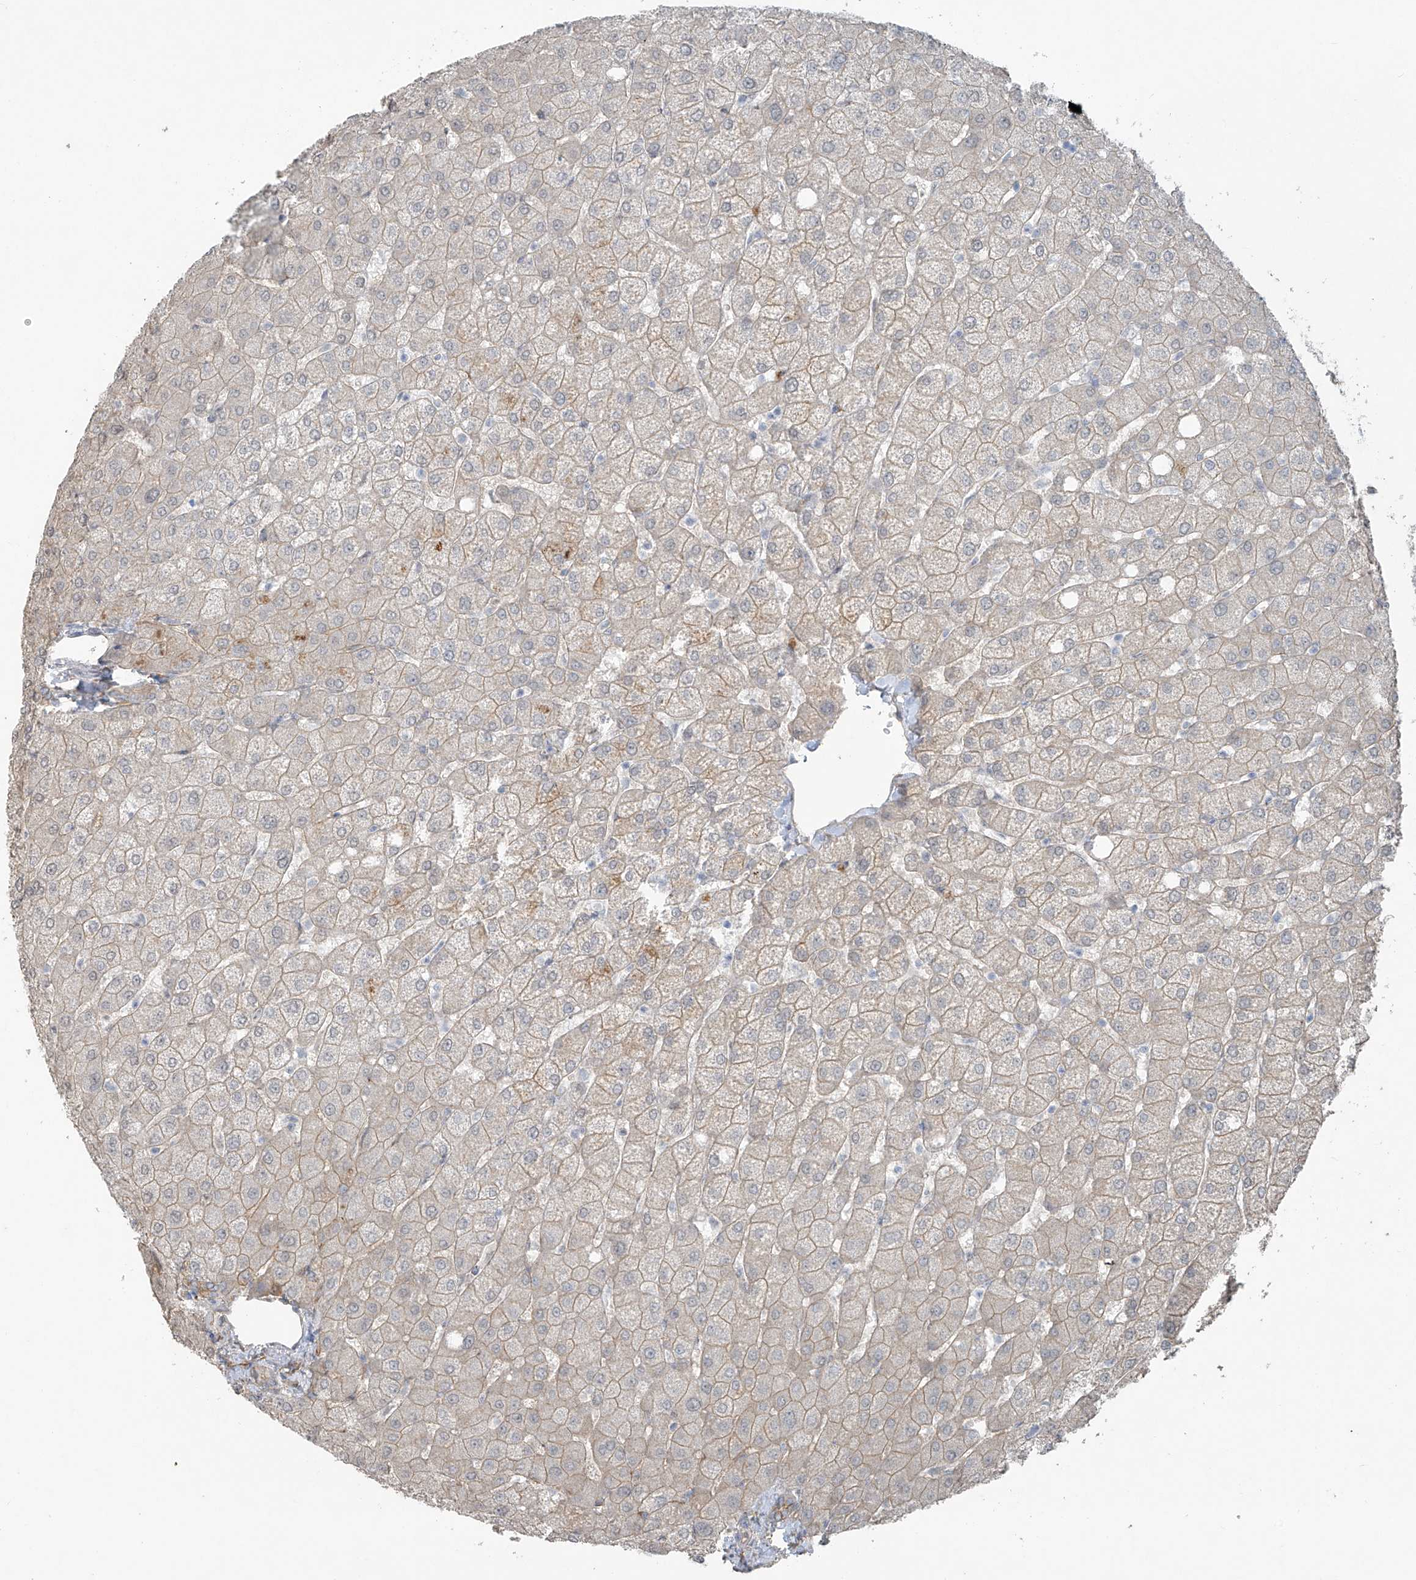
{"staining": {"intensity": "weak", "quantity": "25%-75%", "location": "cytoplasmic/membranous"}, "tissue": "liver", "cell_type": "Cholangiocytes", "image_type": "normal", "snomed": [{"axis": "morphology", "description": "Normal tissue, NOS"}, {"axis": "topography", "description": "Liver"}], "caption": "Protein staining demonstrates weak cytoplasmic/membranous expression in about 25%-75% of cholangiocytes in benign liver. (Stains: DAB in brown, nuclei in blue, Microscopy: brightfield microscopy at high magnification).", "gene": "TUBE1", "patient": {"sex": "female", "age": 54}}